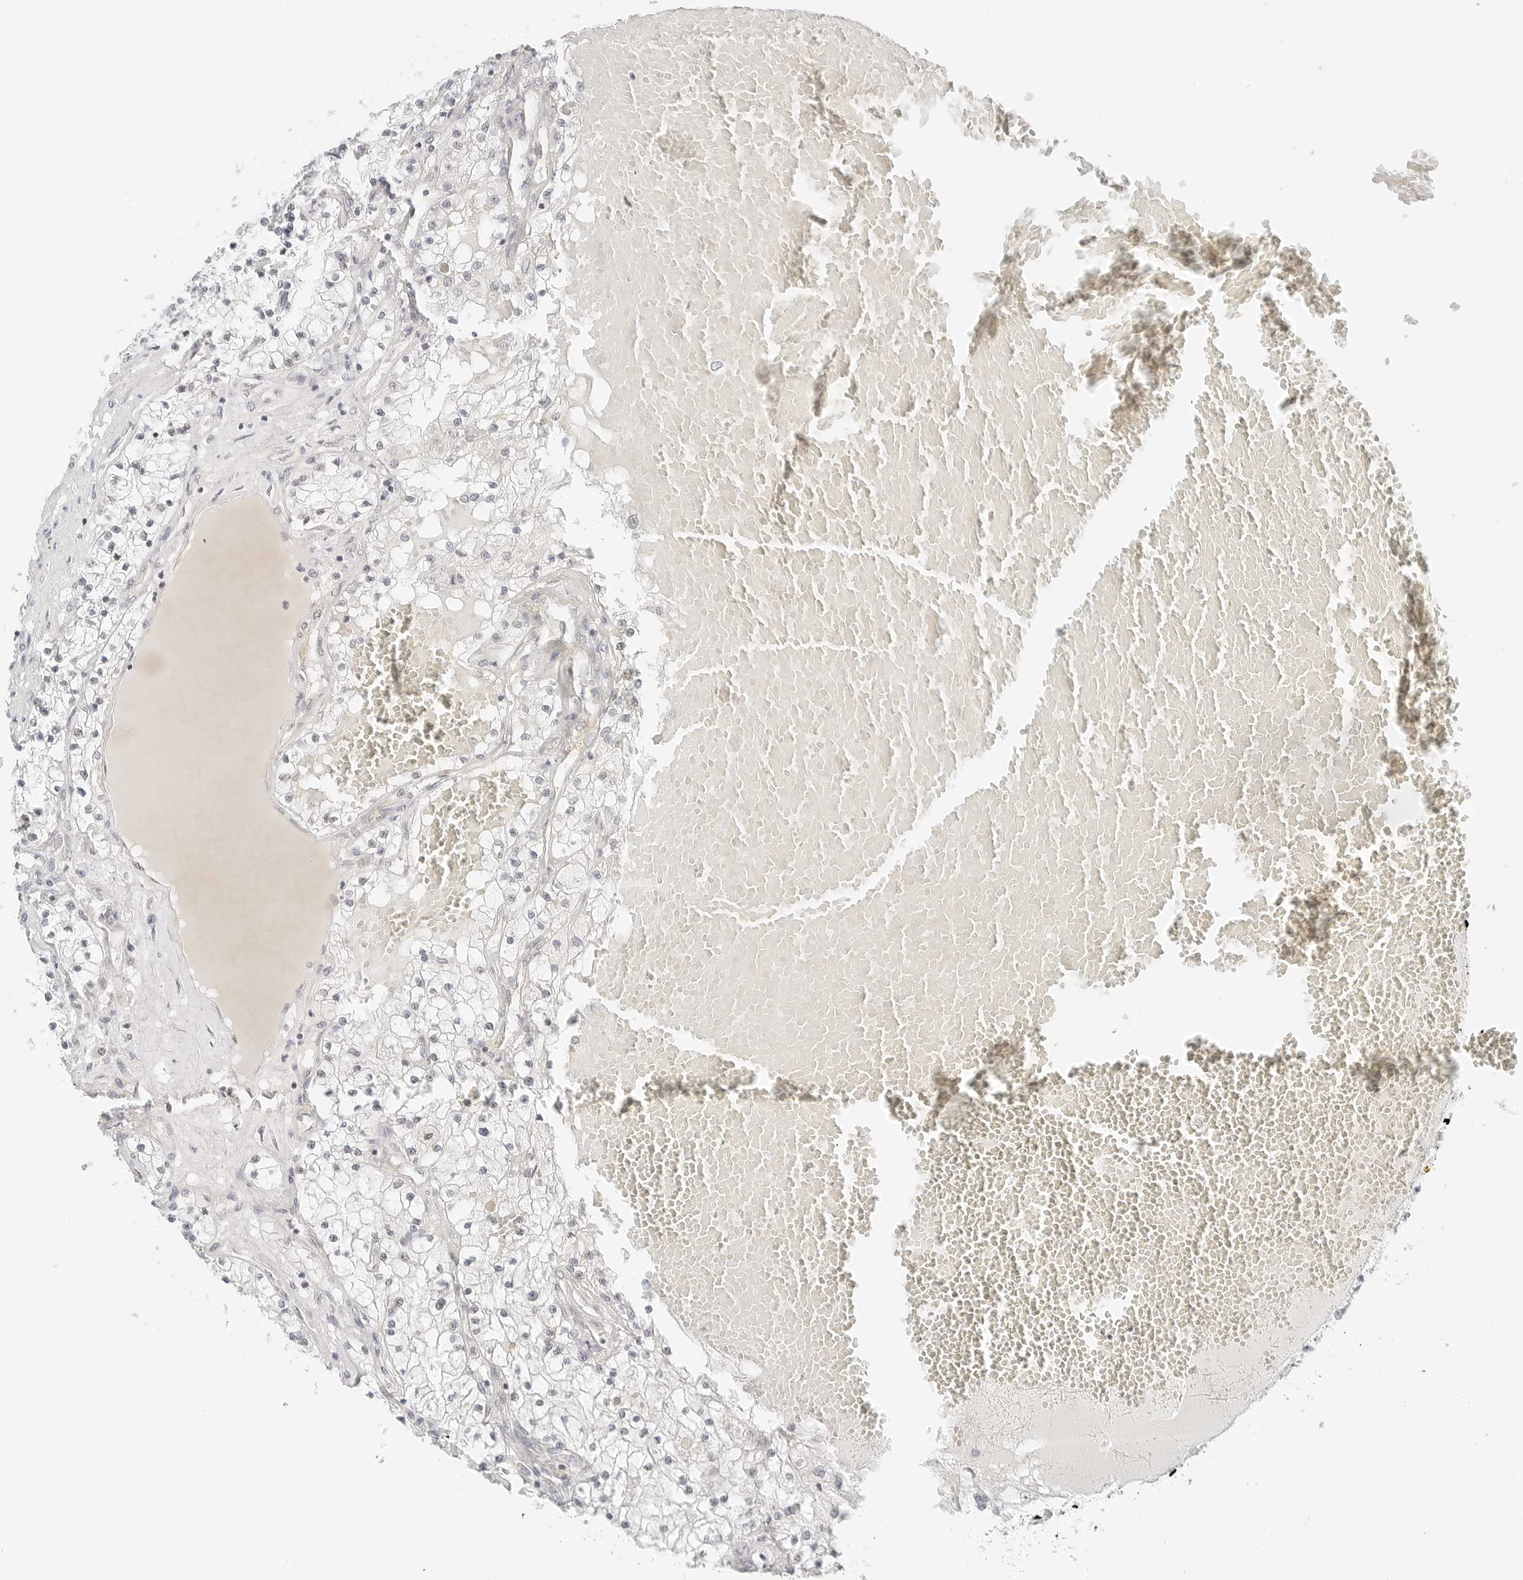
{"staining": {"intensity": "negative", "quantity": "none", "location": "none"}, "tissue": "renal cancer", "cell_type": "Tumor cells", "image_type": "cancer", "snomed": [{"axis": "morphology", "description": "Normal tissue, NOS"}, {"axis": "morphology", "description": "Adenocarcinoma, NOS"}, {"axis": "topography", "description": "Kidney"}], "caption": "Tumor cells are negative for protein expression in human renal cancer. Nuclei are stained in blue.", "gene": "NEO1", "patient": {"sex": "male", "age": 68}}